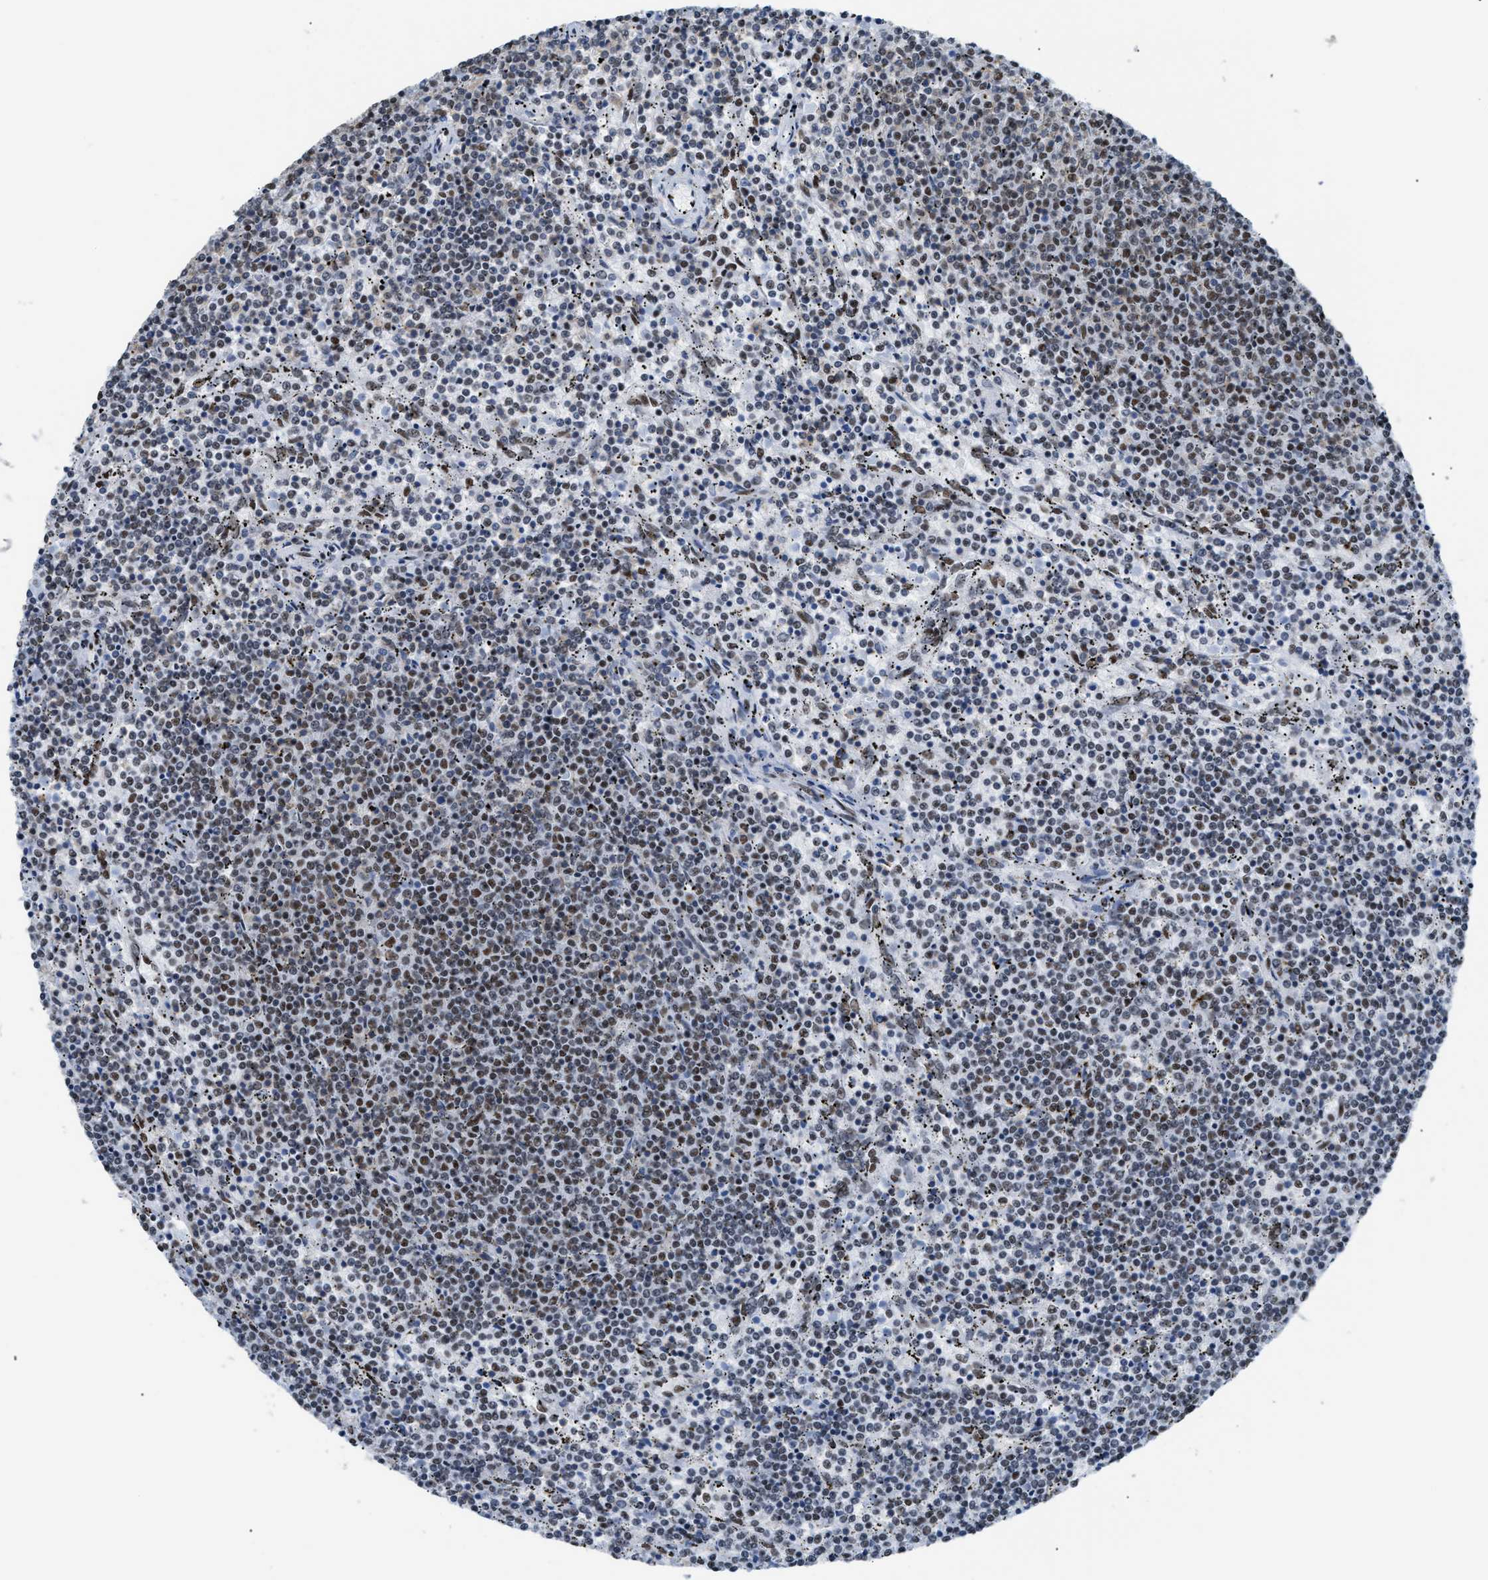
{"staining": {"intensity": "weak", "quantity": "25%-75%", "location": "cytoplasmic/membranous"}, "tissue": "lymphoma", "cell_type": "Tumor cells", "image_type": "cancer", "snomed": [{"axis": "morphology", "description": "Malignant lymphoma, non-Hodgkin's type, Low grade"}, {"axis": "topography", "description": "Spleen"}], "caption": "Protein expression analysis of low-grade malignant lymphoma, non-Hodgkin's type reveals weak cytoplasmic/membranous positivity in approximately 25%-75% of tumor cells.", "gene": "CCAR2", "patient": {"sex": "female", "age": 50}}